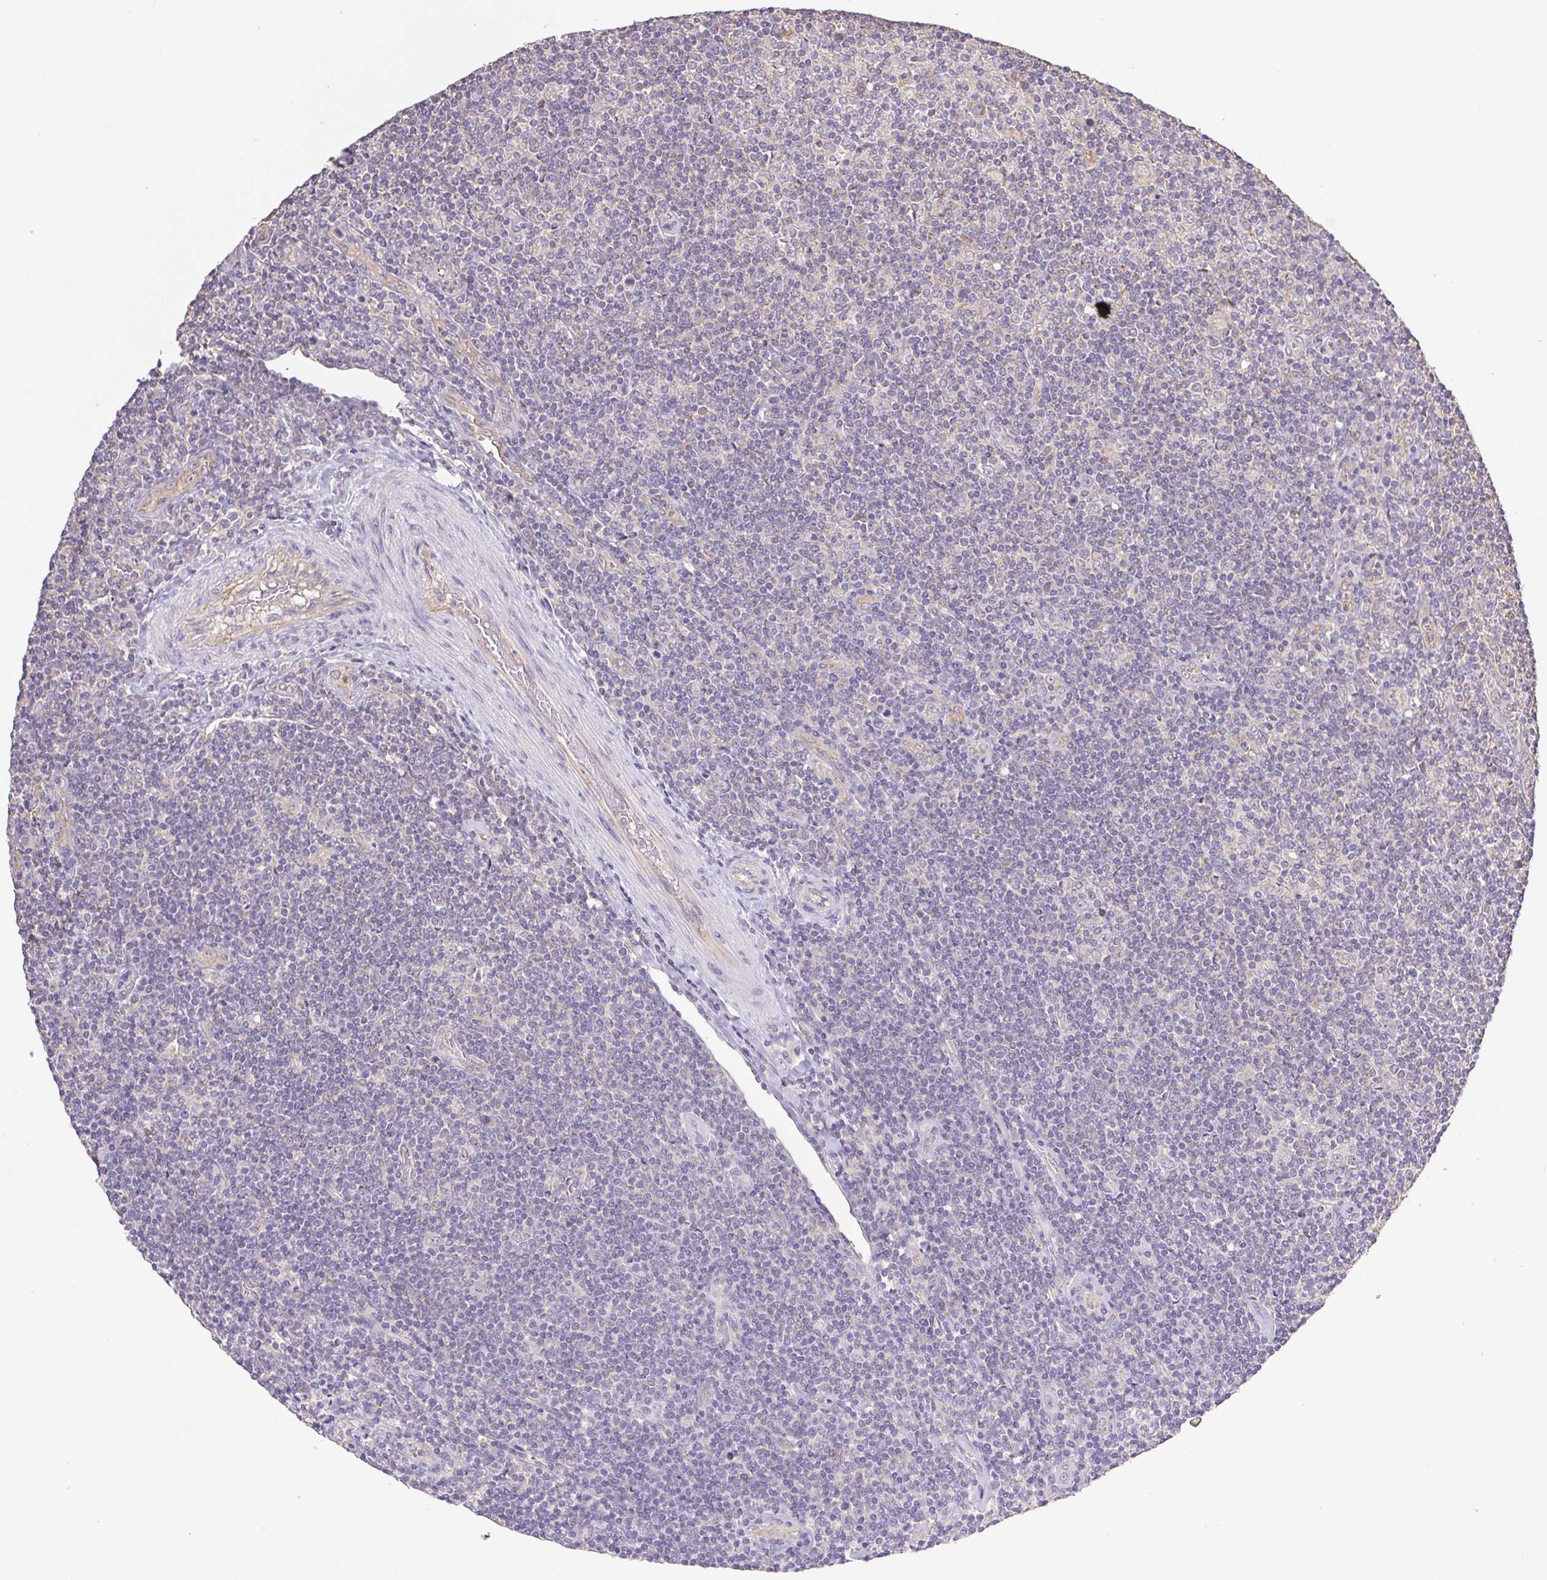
{"staining": {"intensity": "weak", "quantity": "<25%", "location": "cytoplasmic/membranous"}, "tissue": "lymphoma", "cell_type": "Tumor cells", "image_type": "cancer", "snomed": [{"axis": "morphology", "description": "Hodgkin's disease, NOS"}, {"axis": "topography", "description": "Lymph node"}], "caption": "Hodgkin's disease was stained to show a protein in brown. There is no significant staining in tumor cells. (Brightfield microscopy of DAB immunohistochemistry (IHC) at high magnification).", "gene": "RAB11A", "patient": {"sex": "male", "age": 40}}